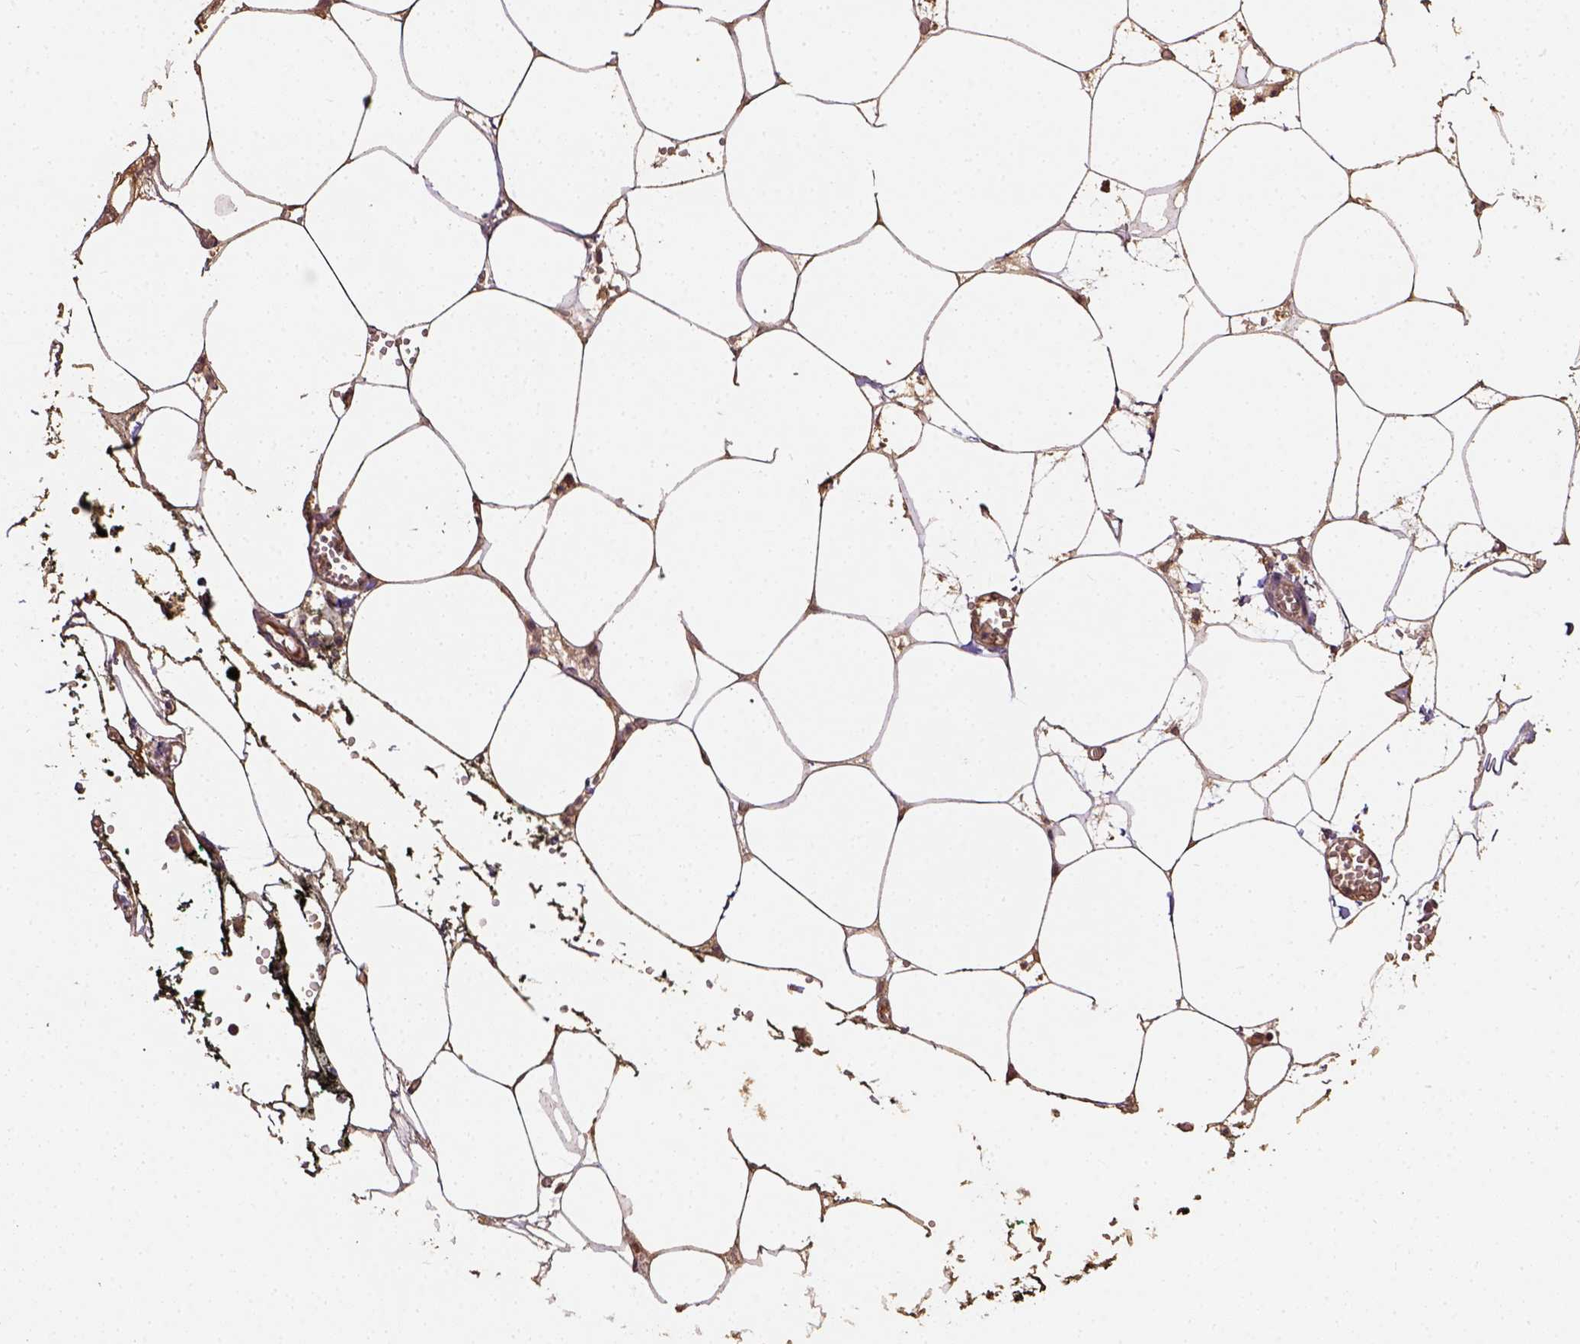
{"staining": {"intensity": "weak", "quantity": ">75%", "location": "cytoplasmic/membranous"}, "tissue": "adipose tissue", "cell_type": "Adipocytes", "image_type": "normal", "snomed": [{"axis": "morphology", "description": "Normal tissue, NOS"}, {"axis": "topography", "description": "Adipose tissue"}, {"axis": "topography", "description": "Pancreas"}, {"axis": "topography", "description": "Peripheral nerve tissue"}], "caption": "Immunohistochemical staining of normal adipose tissue reveals >75% levels of weak cytoplasmic/membranous protein staining in about >75% of adipocytes.", "gene": "ATP1B3", "patient": {"sex": "female", "age": 58}}